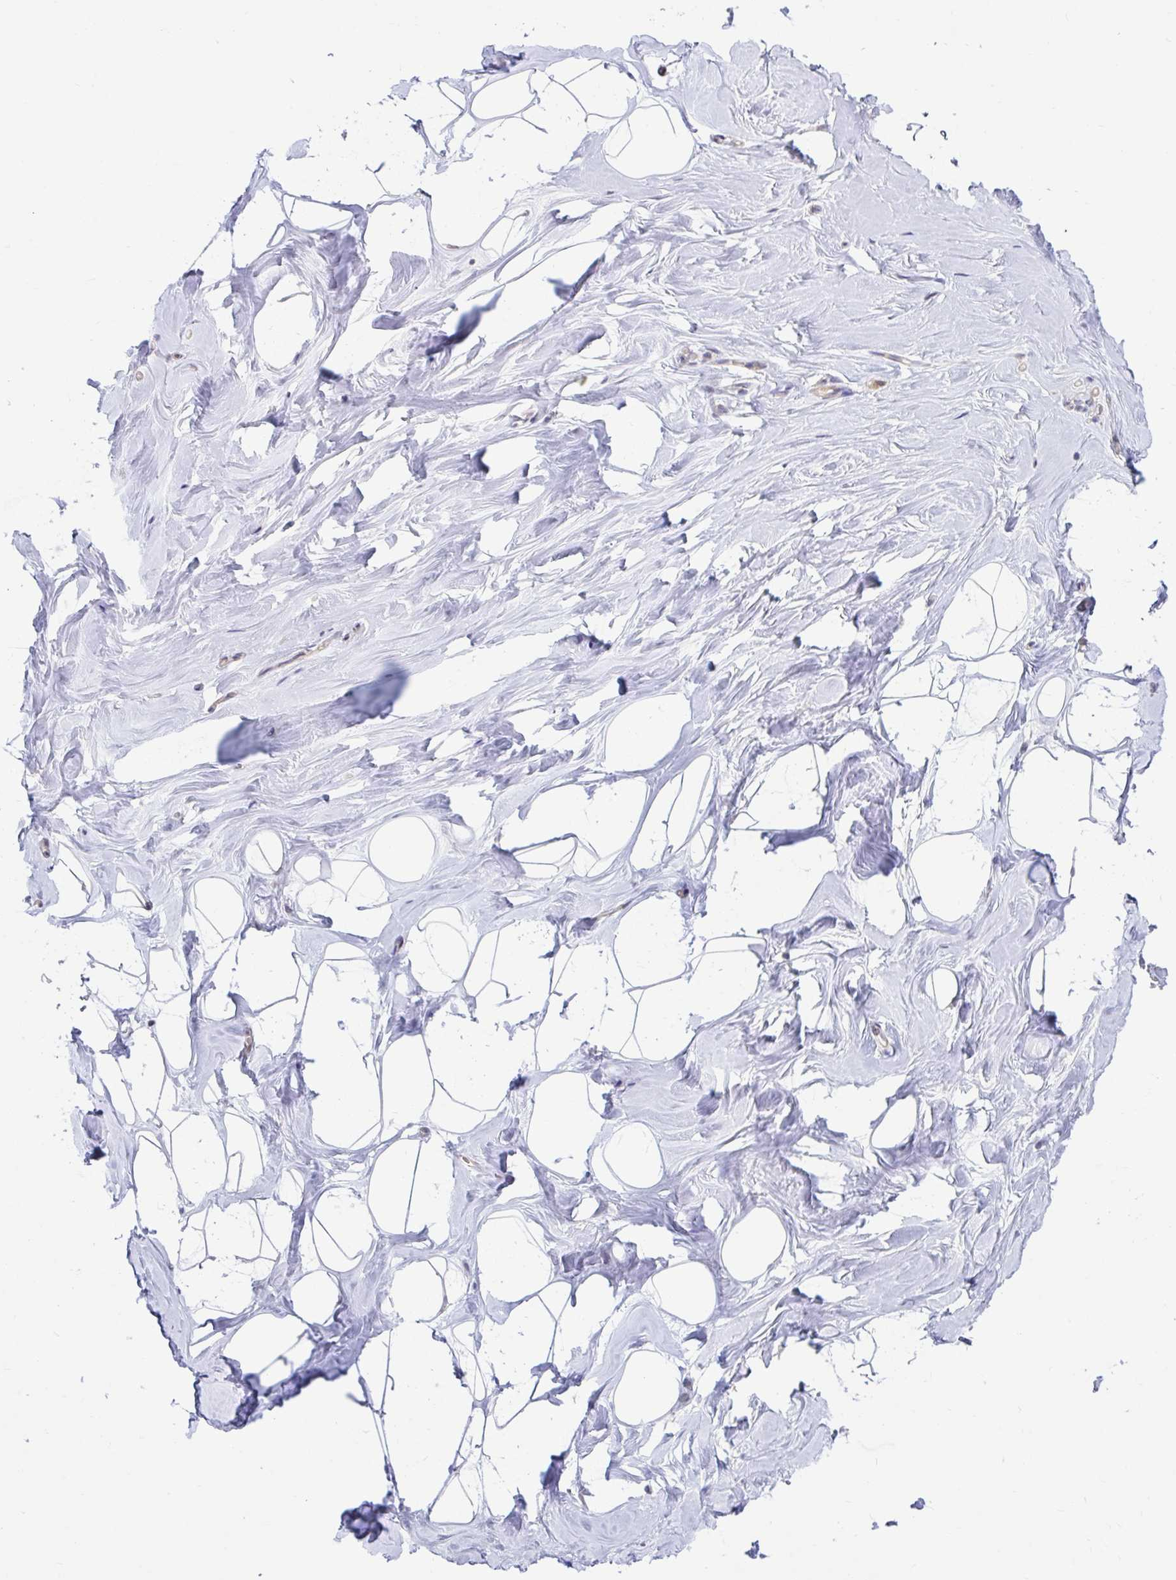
{"staining": {"intensity": "negative", "quantity": "none", "location": "none"}, "tissue": "breast", "cell_type": "Adipocytes", "image_type": "normal", "snomed": [{"axis": "morphology", "description": "Normal tissue, NOS"}, {"axis": "topography", "description": "Breast"}], "caption": "The photomicrograph displays no significant expression in adipocytes of breast. (DAB (3,3'-diaminobenzidine) IHC with hematoxylin counter stain).", "gene": "NT5C1B", "patient": {"sex": "female", "age": 32}}